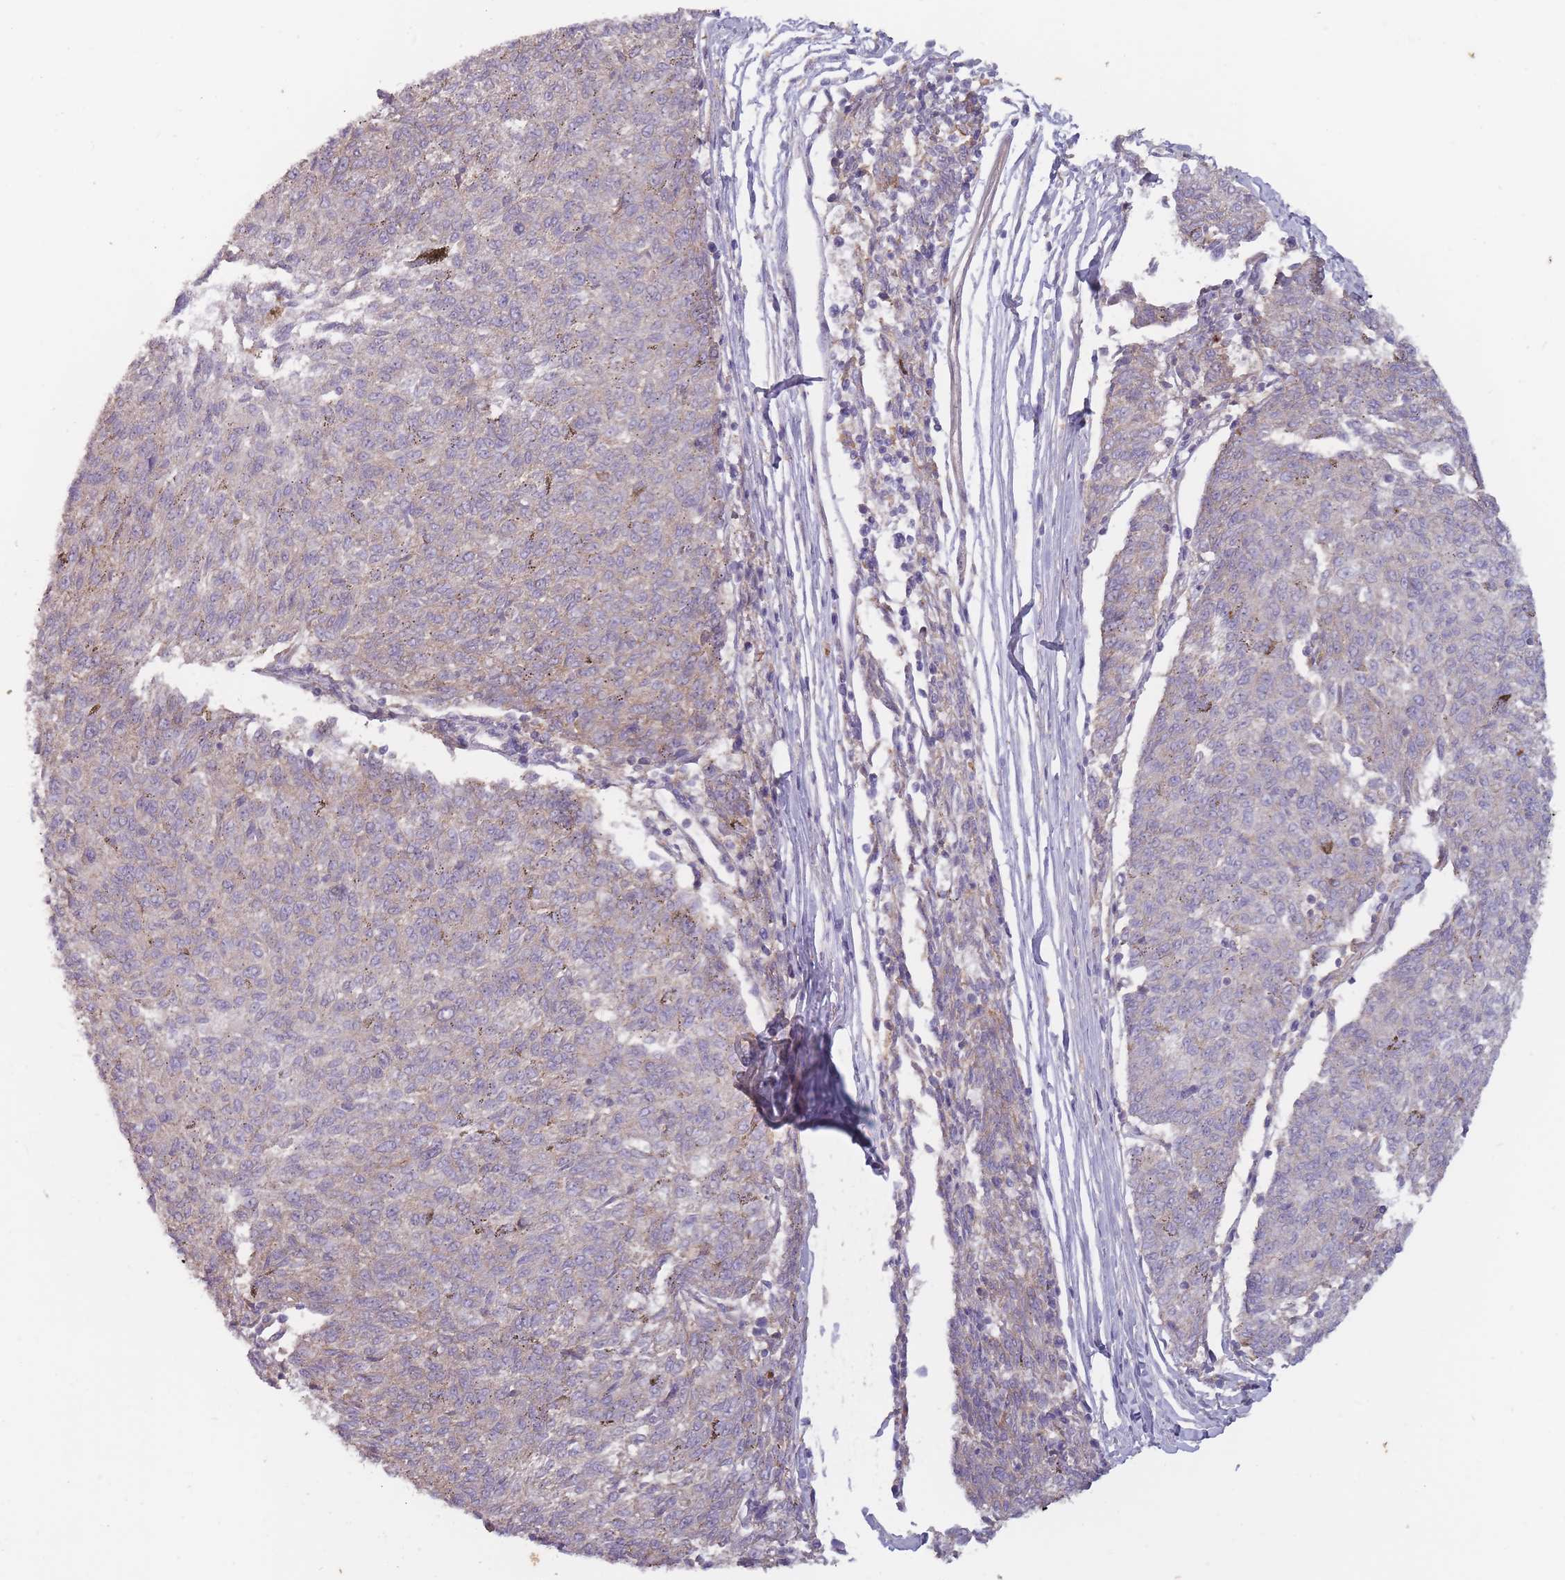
{"staining": {"intensity": "negative", "quantity": "none", "location": "none"}, "tissue": "melanoma", "cell_type": "Tumor cells", "image_type": "cancer", "snomed": [{"axis": "morphology", "description": "Malignant melanoma, NOS"}, {"axis": "topography", "description": "Skin"}], "caption": "Melanoma was stained to show a protein in brown. There is no significant expression in tumor cells.", "gene": "TET3", "patient": {"sex": "female", "age": 72}}